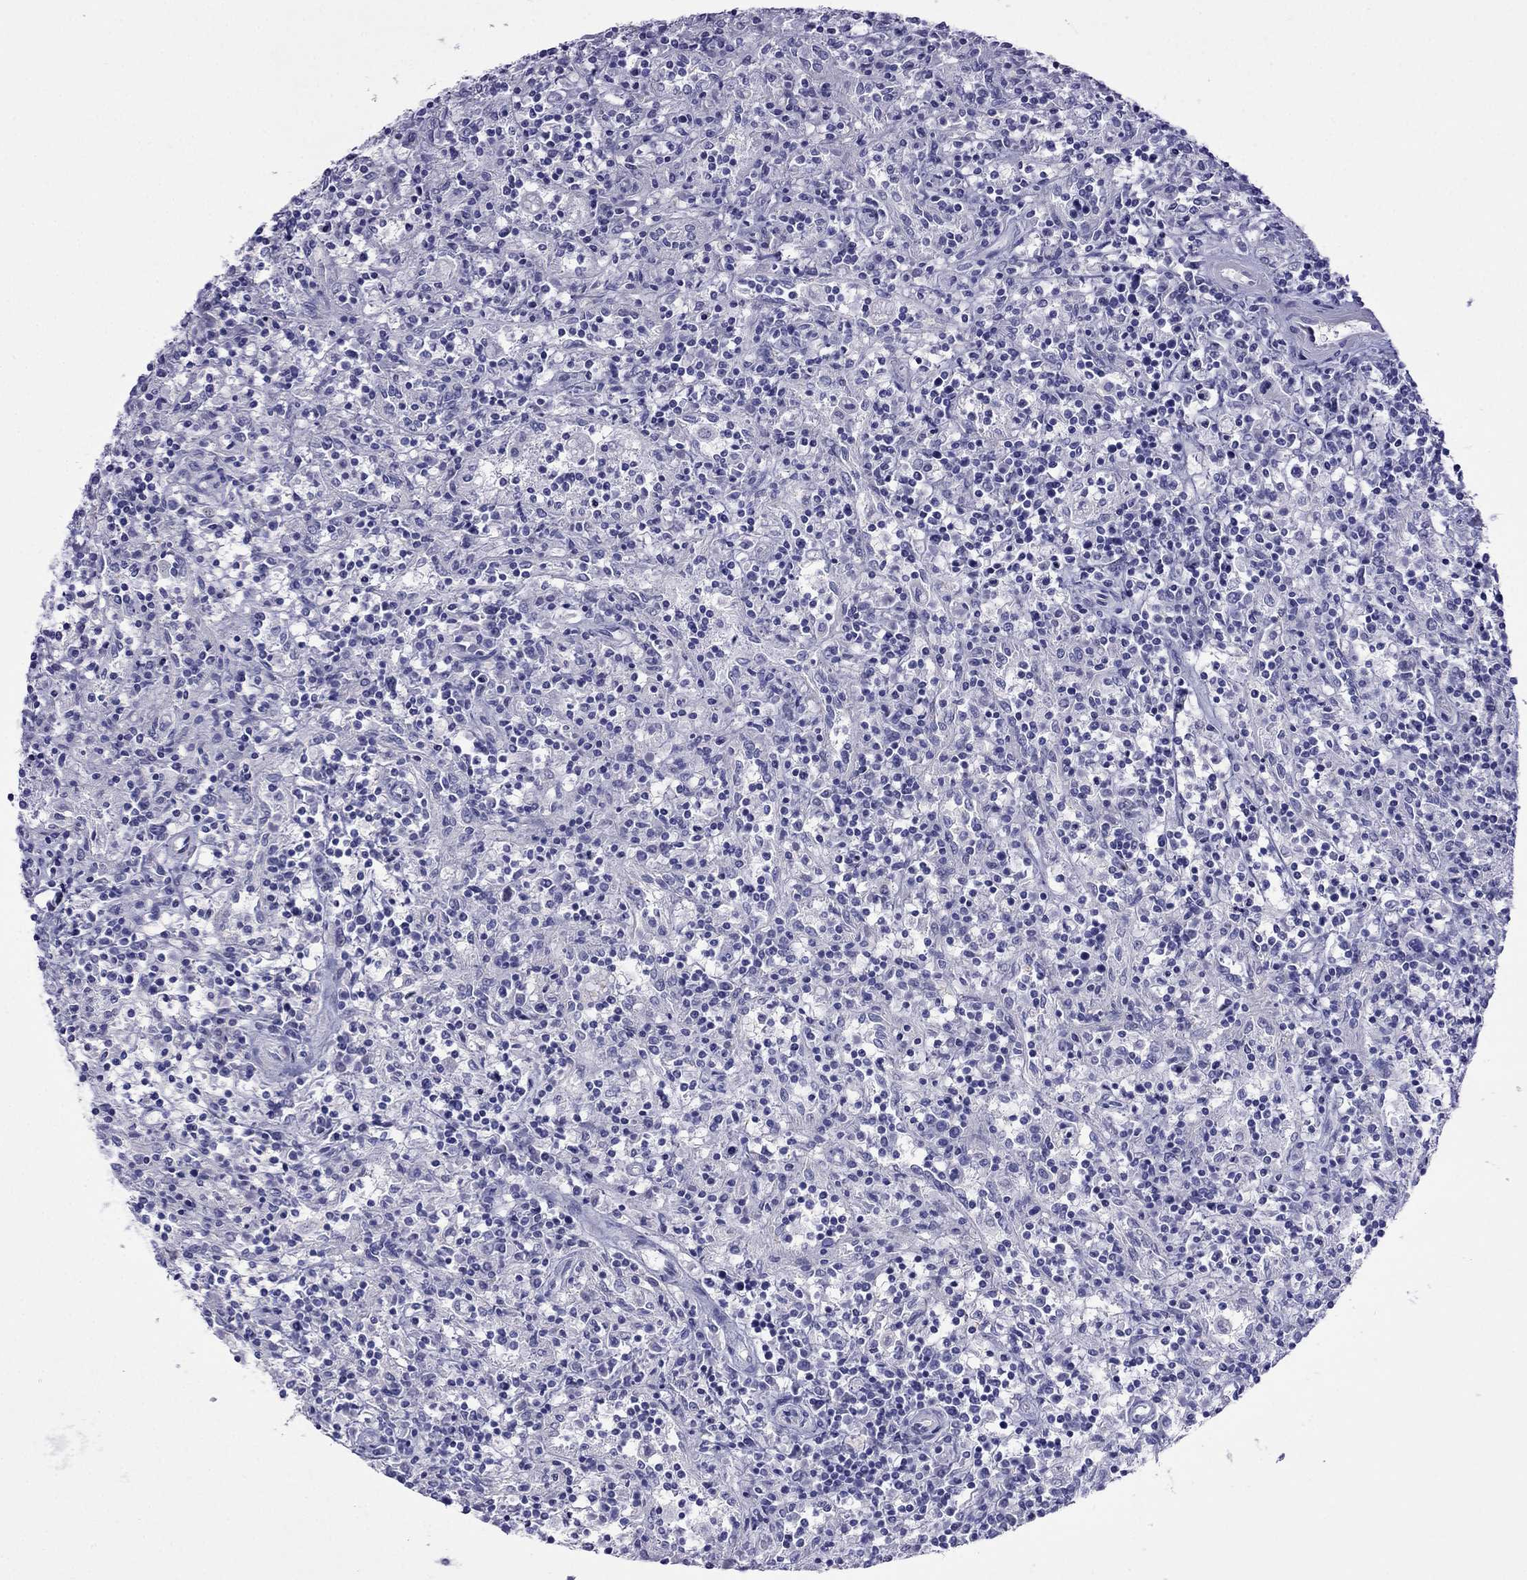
{"staining": {"intensity": "negative", "quantity": "none", "location": "none"}, "tissue": "lymphoma", "cell_type": "Tumor cells", "image_type": "cancer", "snomed": [{"axis": "morphology", "description": "Malignant lymphoma, non-Hodgkin's type, Low grade"}, {"axis": "topography", "description": "Spleen"}], "caption": "An image of lymphoma stained for a protein shows no brown staining in tumor cells.", "gene": "PCDHA6", "patient": {"sex": "male", "age": 62}}